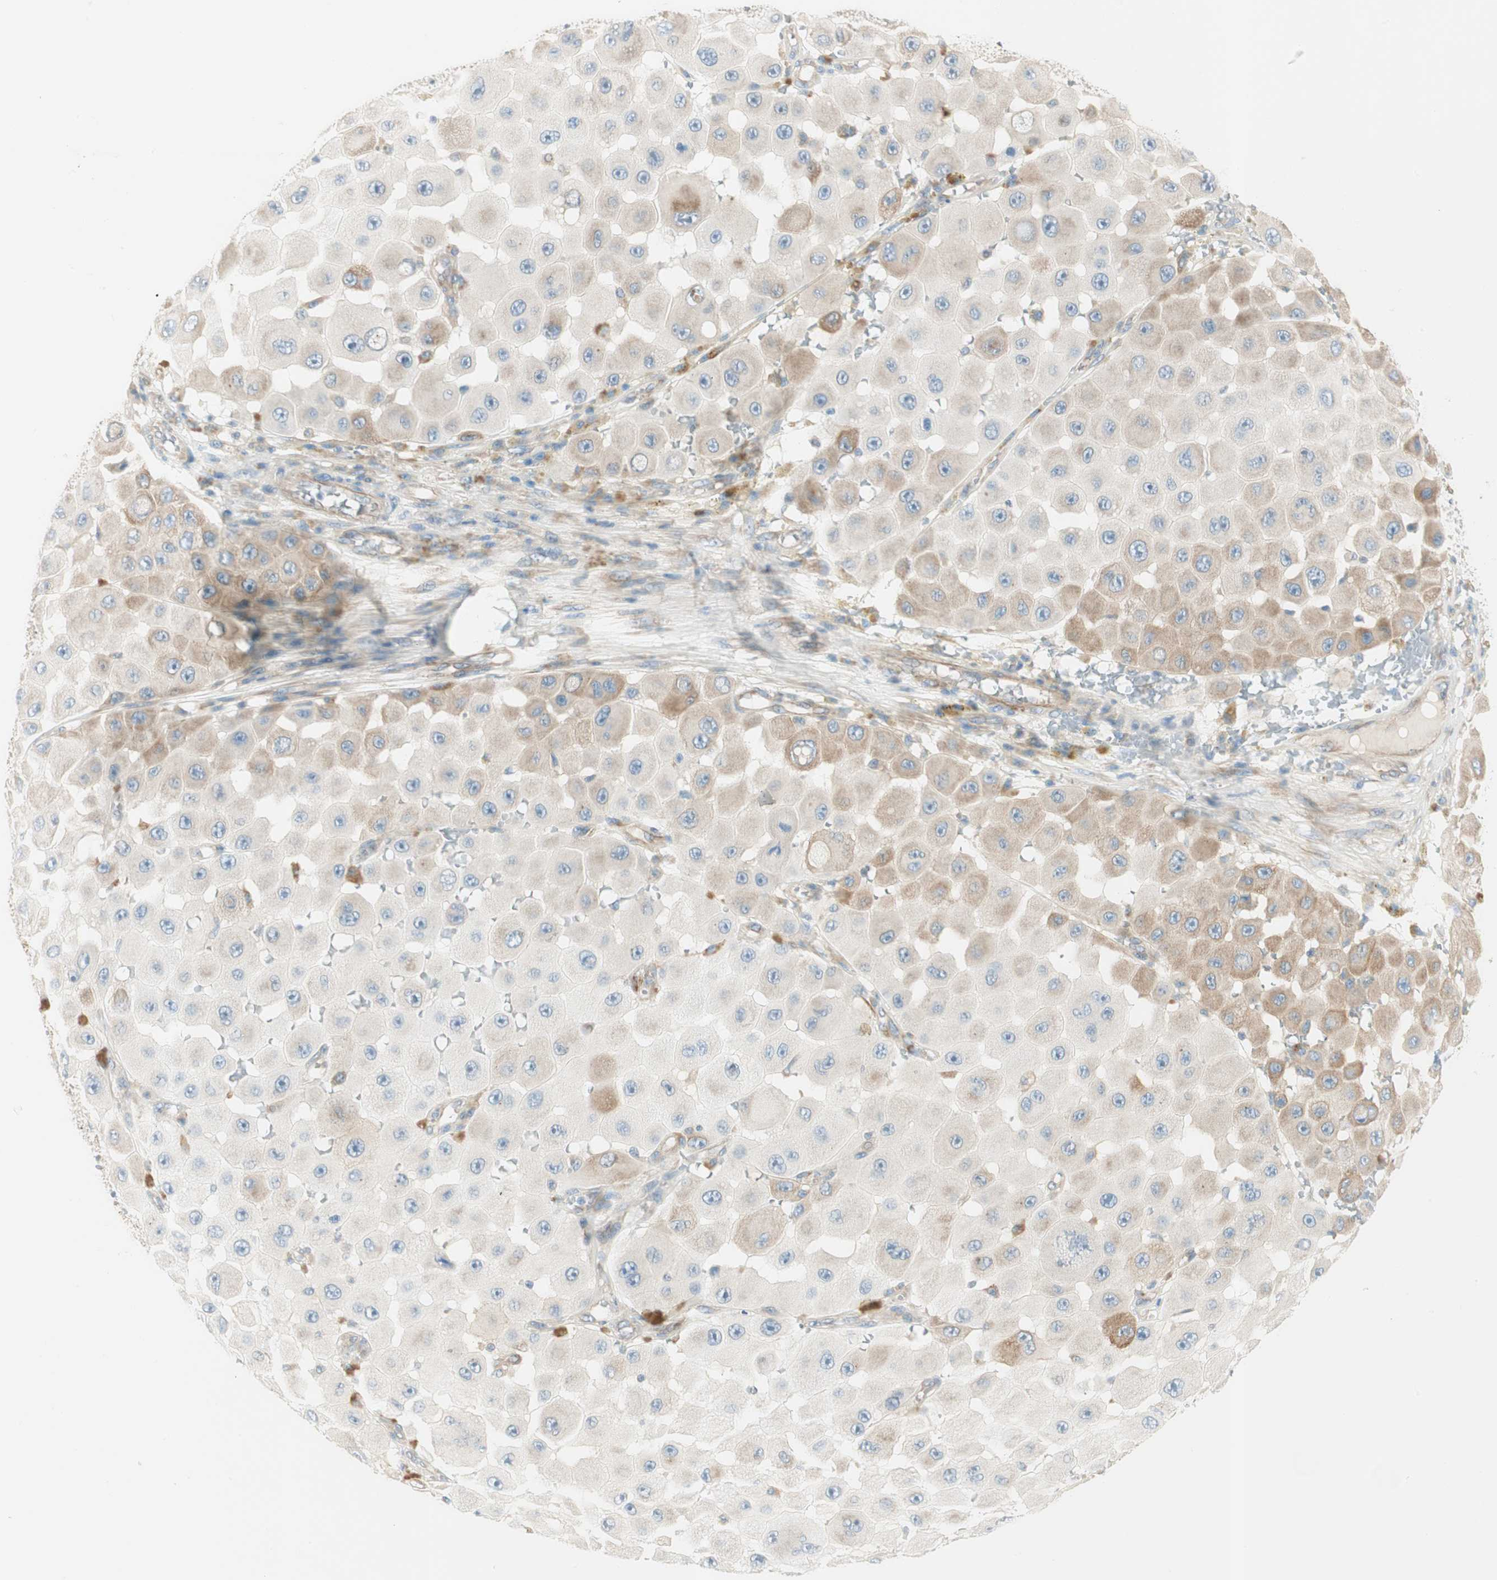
{"staining": {"intensity": "weak", "quantity": "25%-75%", "location": "cytoplasmic/membranous"}, "tissue": "melanoma", "cell_type": "Tumor cells", "image_type": "cancer", "snomed": [{"axis": "morphology", "description": "Malignant melanoma, NOS"}, {"axis": "topography", "description": "Skin"}], "caption": "A photomicrograph of human malignant melanoma stained for a protein displays weak cytoplasmic/membranous brown staining in tumor cells.", "gene": "CDK3", "patient": {"sex": "female", "age": 81}}